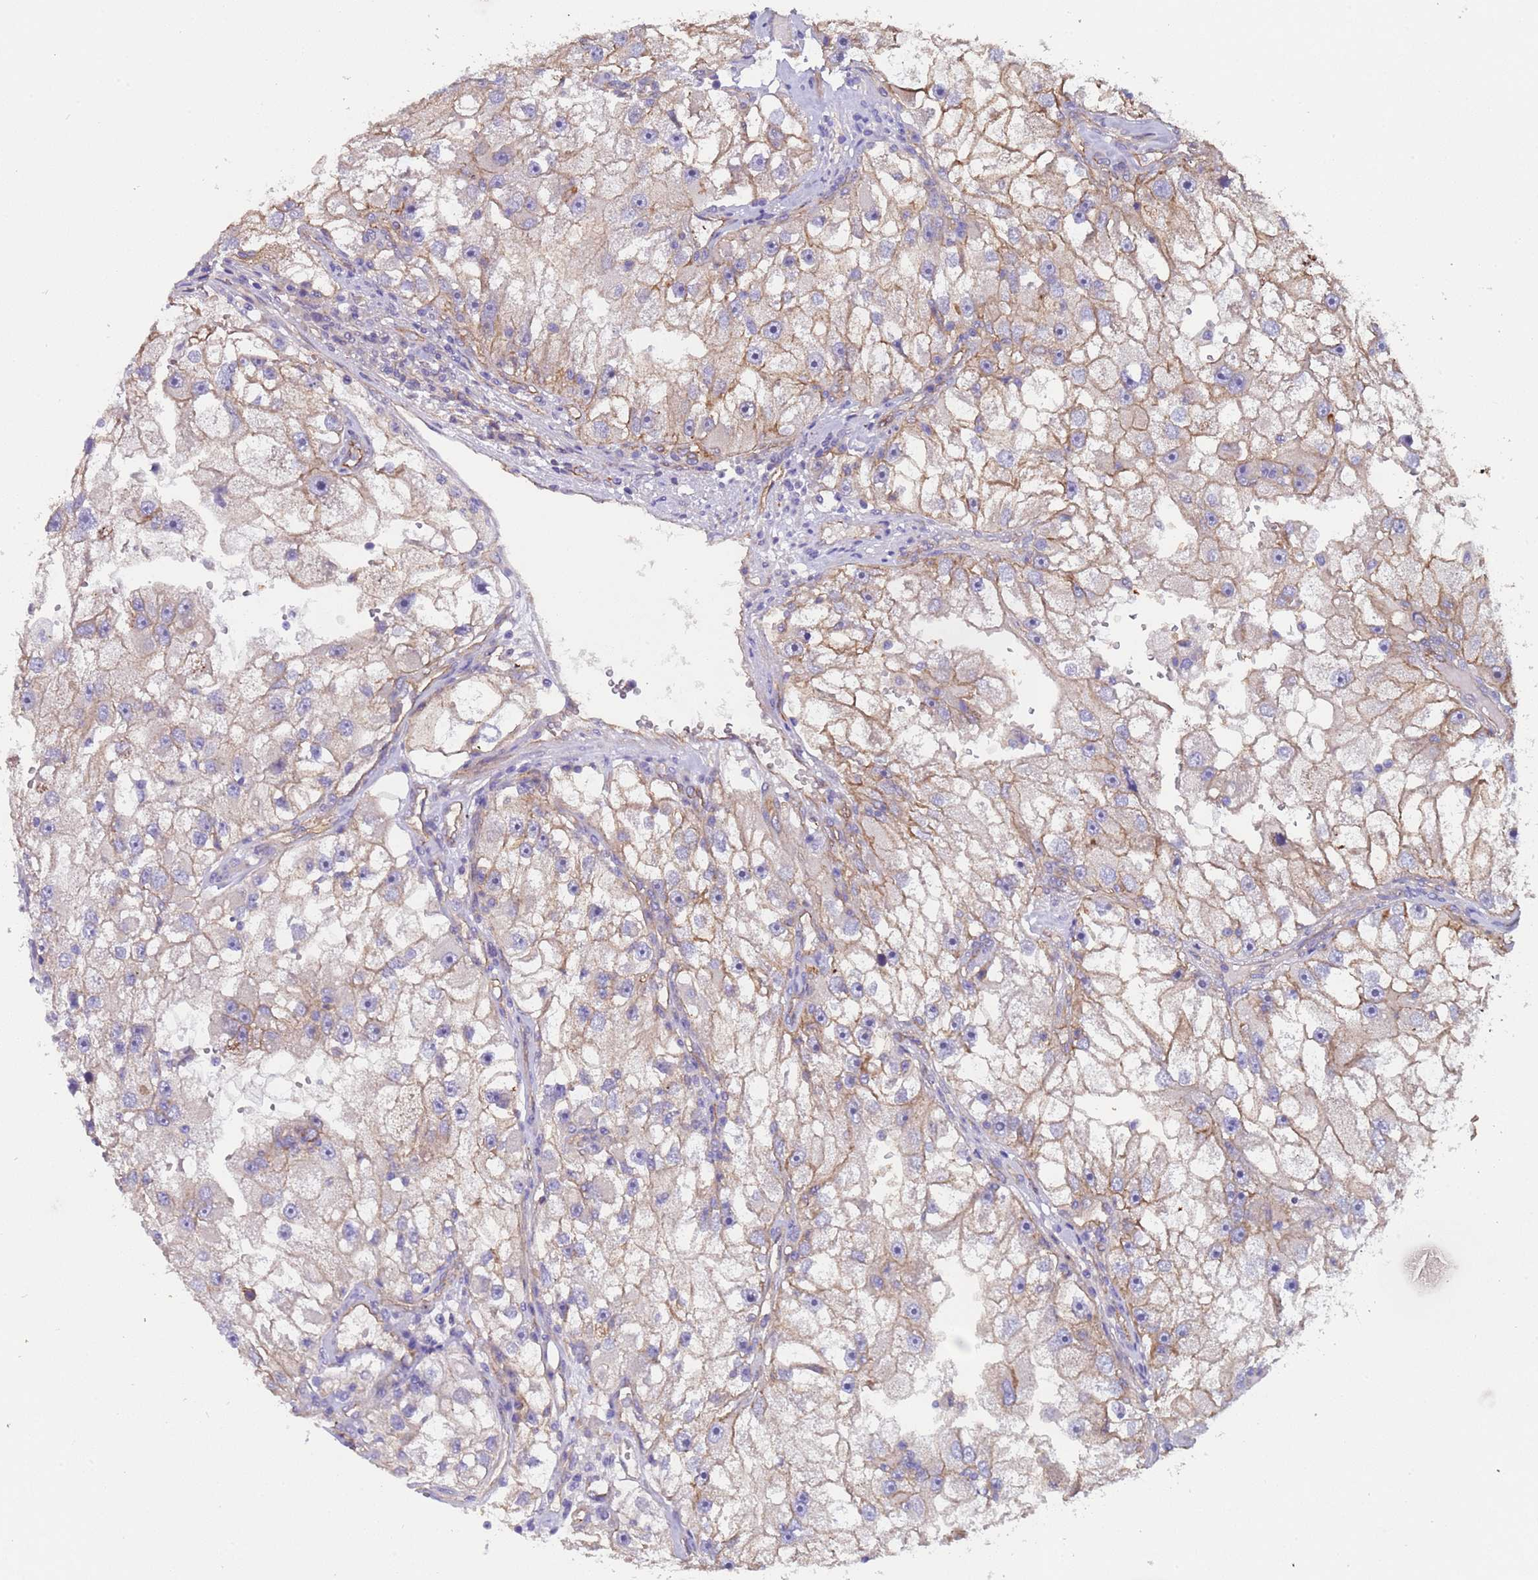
{"staining": {"intensity": "moderate", "quantity": ">75%", "location": "cytoplasmic/membranous"}, "tissue": "renal cancer", "cell_type": "Tumor cells", "image_type": "cancer", "snomed": [{"axis": "morphology", "description": "Adenocarcinoma, NOS"}, {"axis": "topography", "description": "Kidney"}], "caption": "Moderate cytoplasmic/membranous protein expression is identified in approximately >75% of tumor cells in renal cancer.", "gene": "ZNF248", "patient": {"sex": "male", "age": 63}}